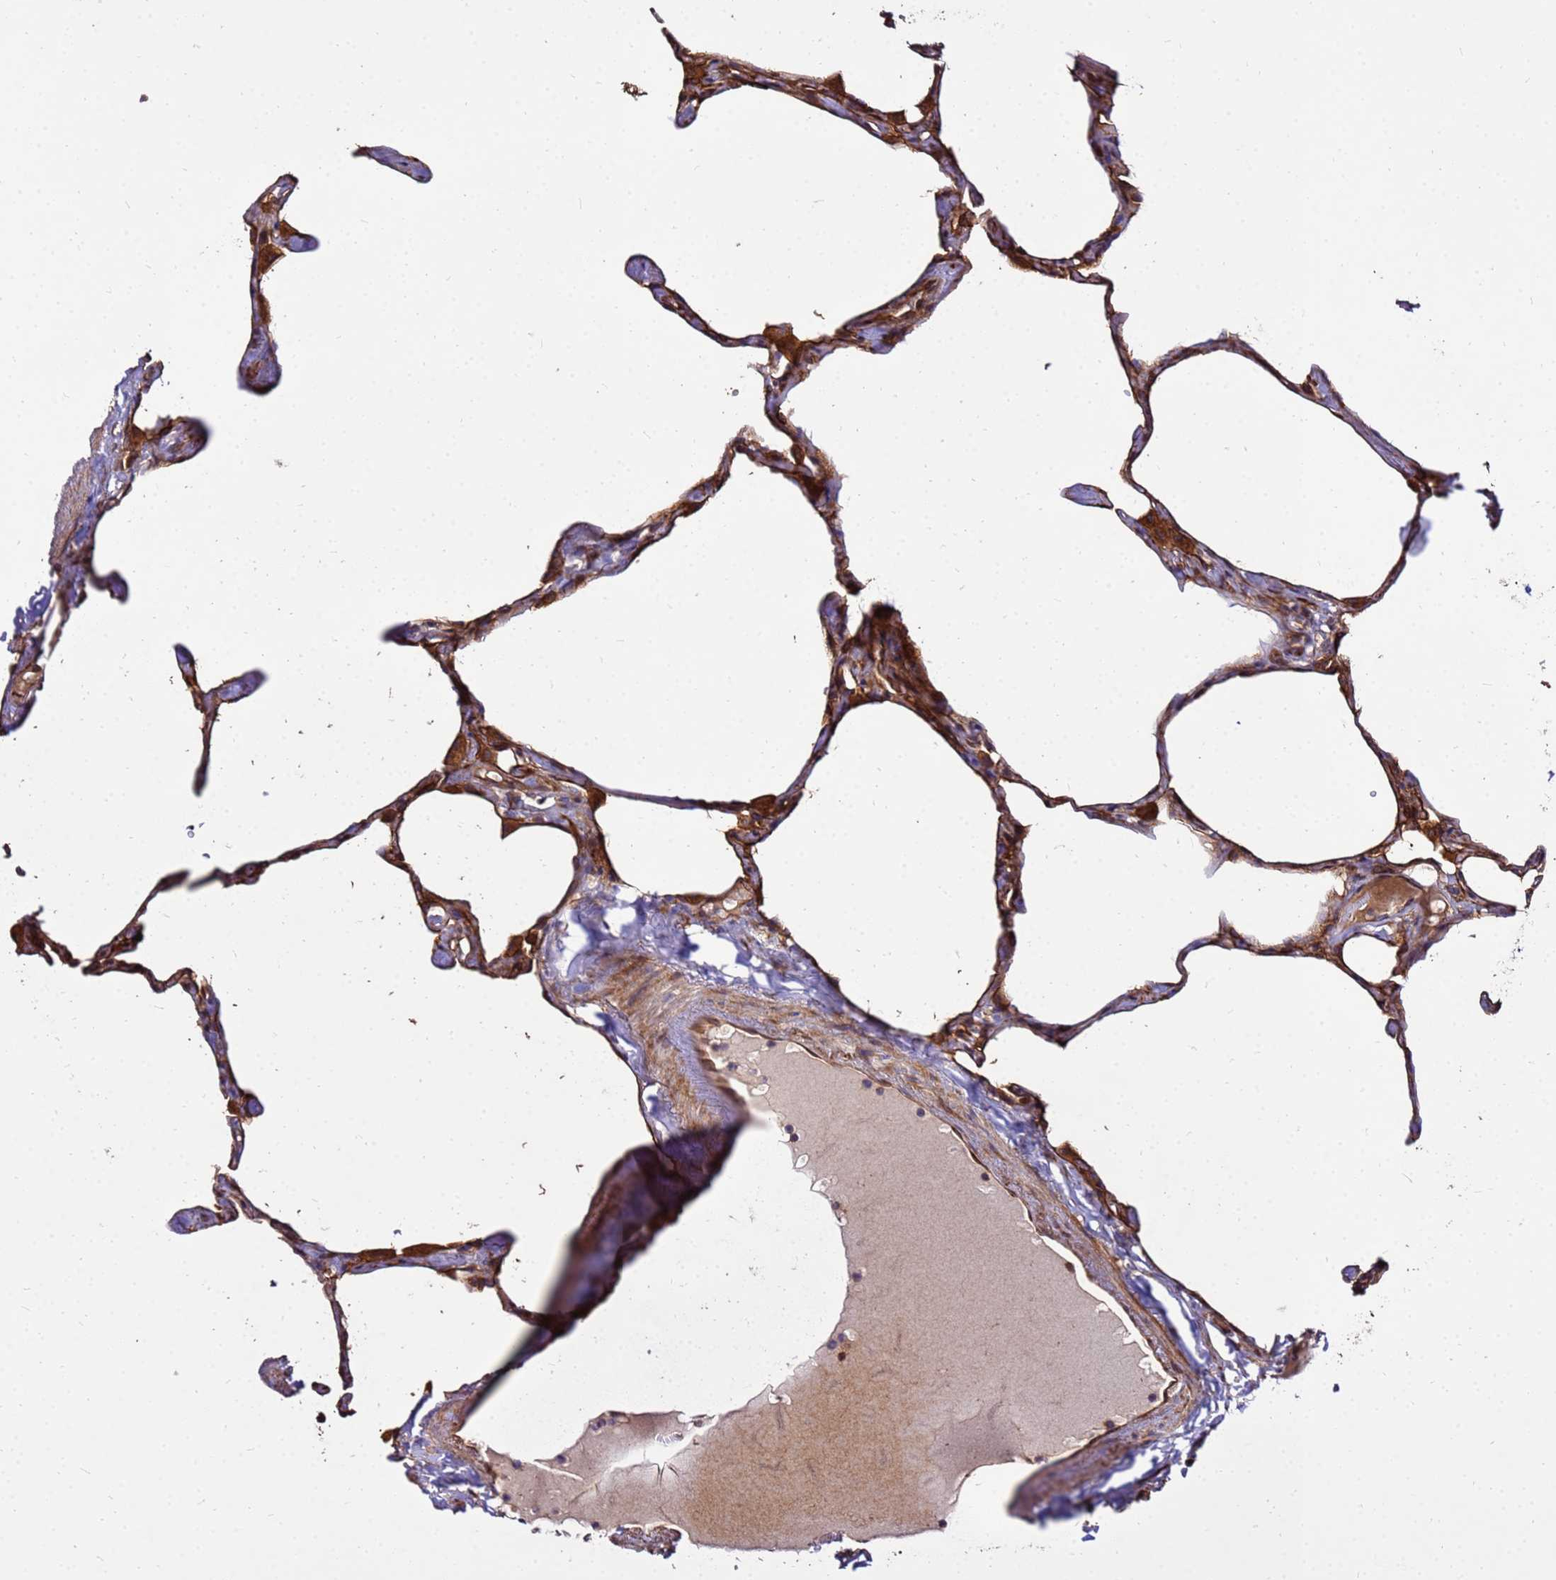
{"staining": {"intensity": "strong", "quantity": ">75%", "location": "cytoplasmic/membranous"}, "tissue": "lung", "cell_type": "Alveolar cells", "image_type": "normal", "snomed": [{"axis": "morphology", "description": "Normal tissue, NOS"}, {"axis": "topography", "description": "Lung"}], "caption": "Alveolar cells display strong cytoplasmic/membranous positivity in about >75% of cells in normal lung.", "gene": "WWC2", "patient": {"sex": "male", "age": 65}}